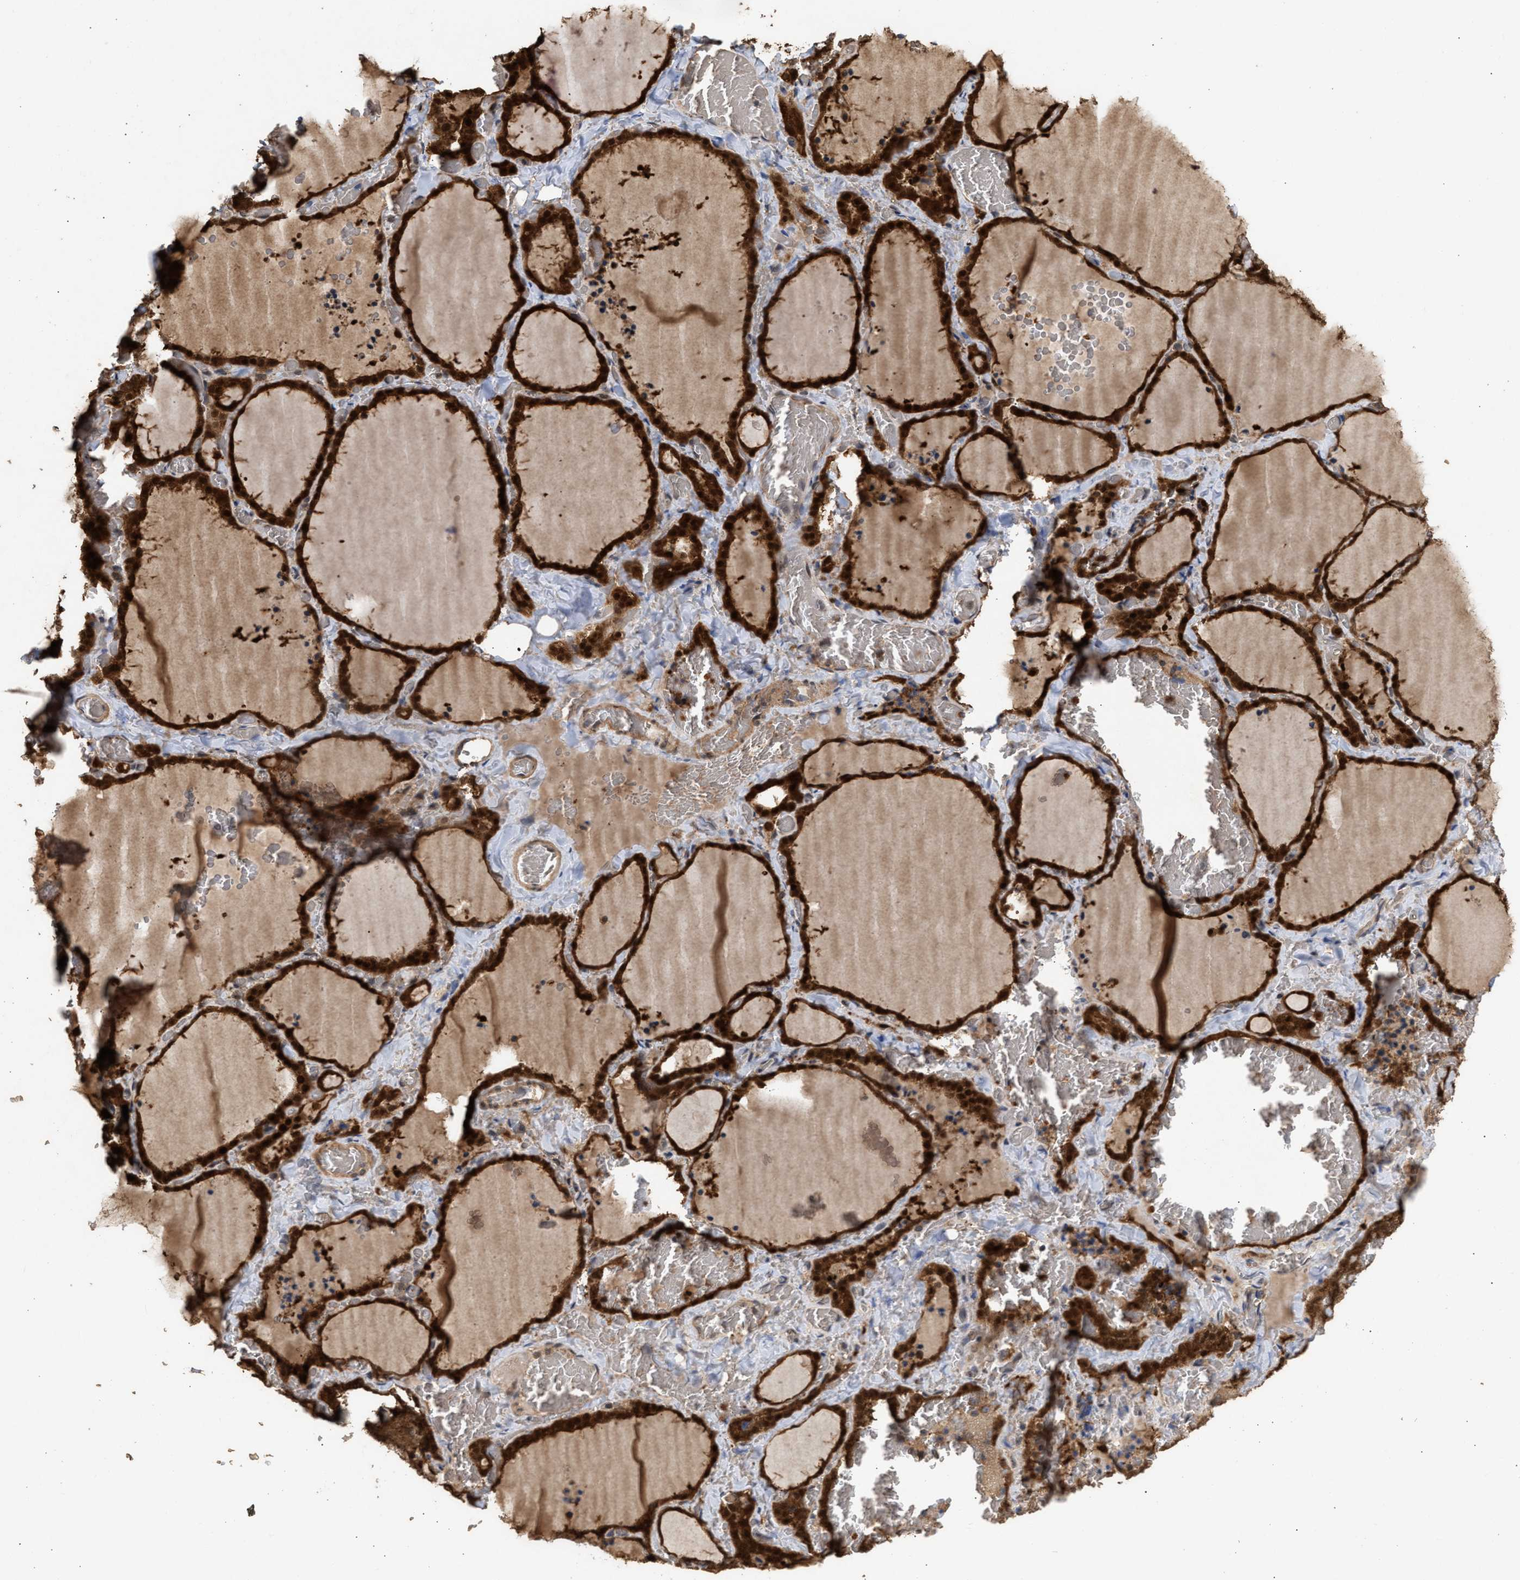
{"staining": {"intensity": "strong", "quantity": ">75%", "location": "cytoplasmic/membranous,nuclear"}, "tissue": "thyroid gland", "cell_type": "Glandular cells", "image_type": "normal", "snomed": [{"axis": "morphology", "description": "Normal tissue, NOS"}, {"axis": "topography", "description": "Thyroid gland"}], "caption": "The micrograph displays immunohistochemical staining of unremarkable thyroid gland. There is strong cytoplasmic/membranous,nuclear staining is seen in approximately >75% of glandular cells.", "gene": "FITM1", "patient": {"sex": "female", "age": 22}}